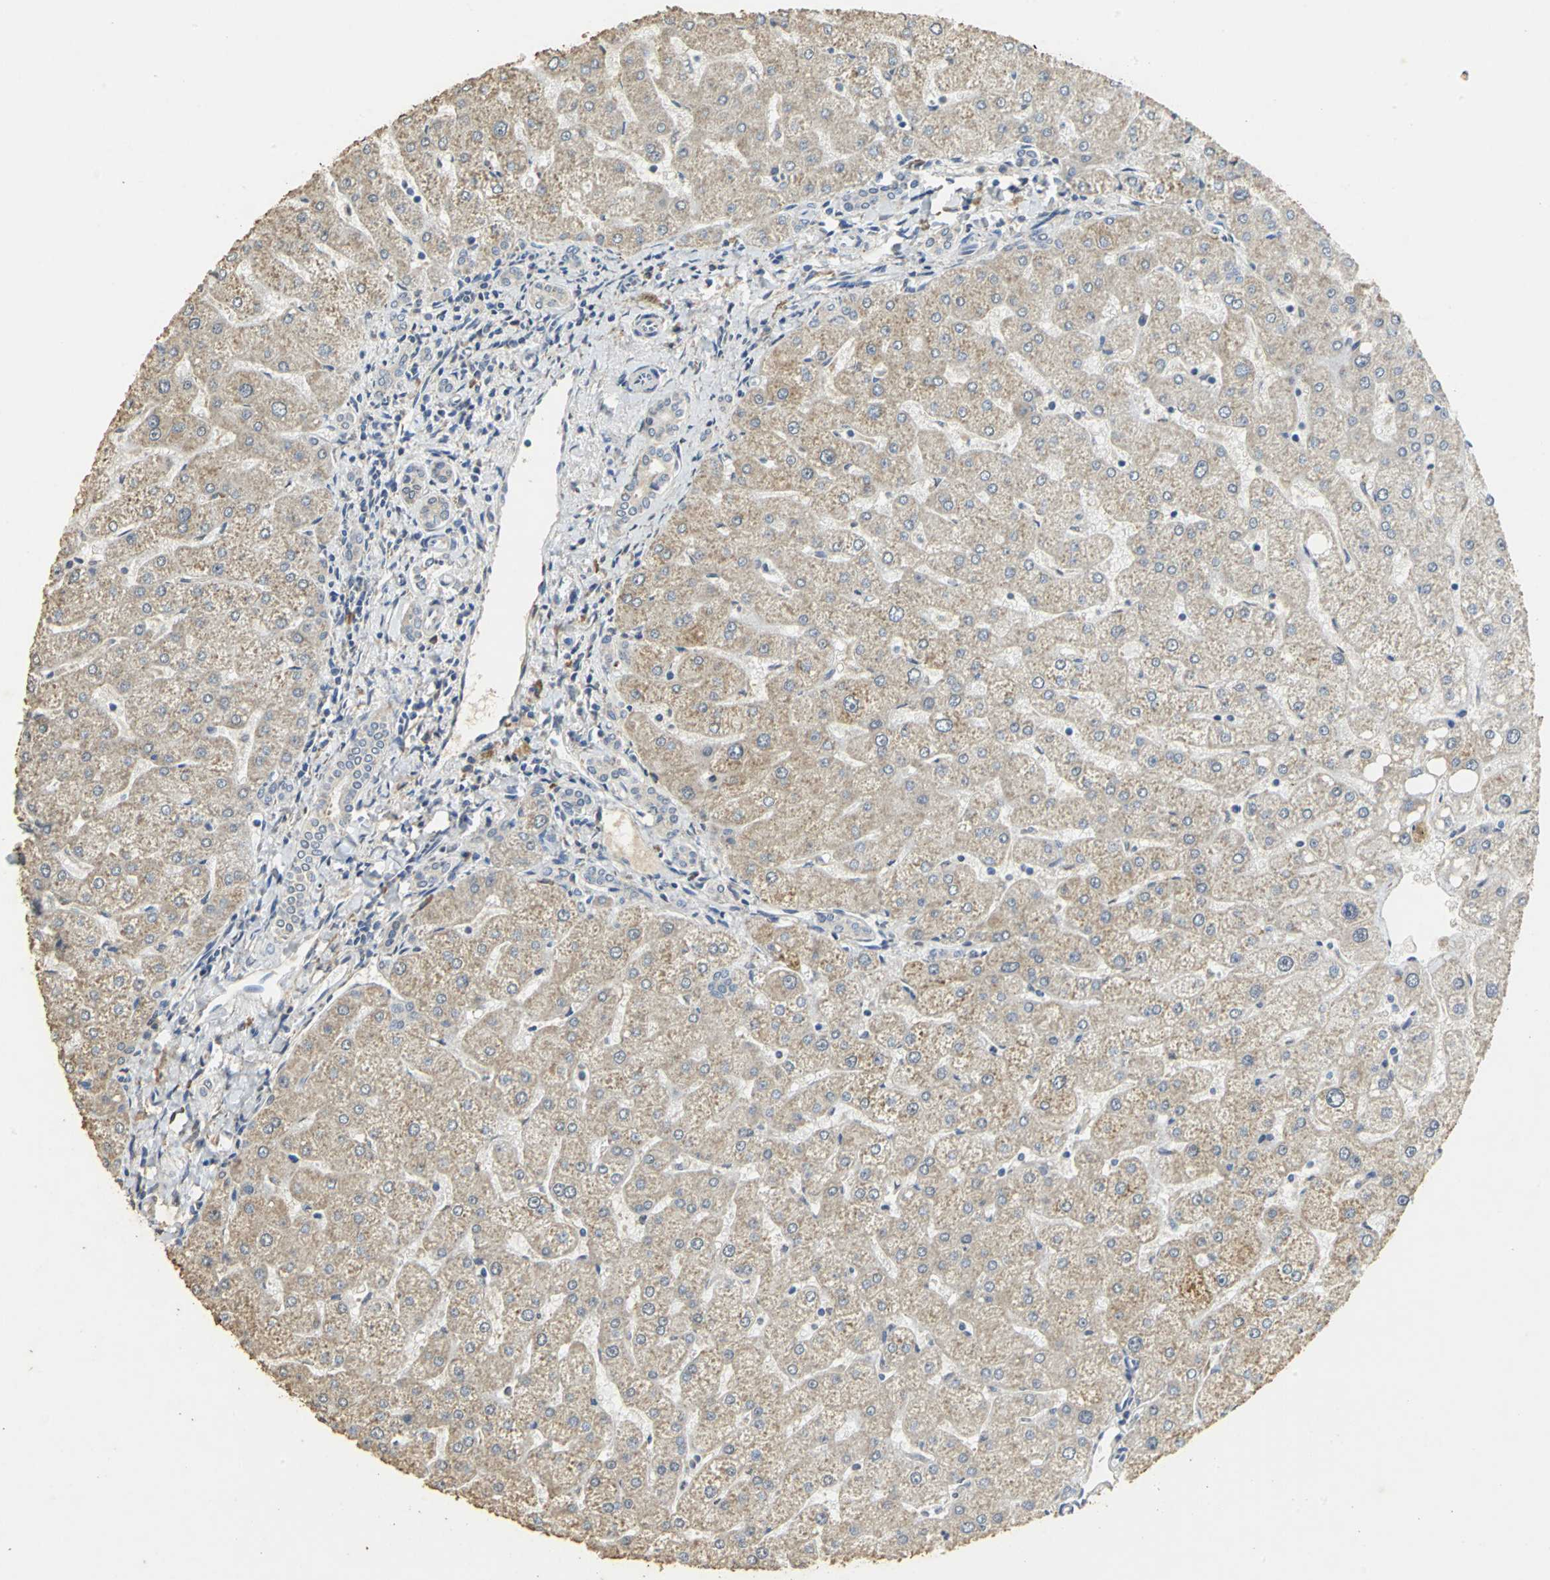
{"staining": {"intensity": "weak", "quantity": "<25%", "location": "cytoplasmic/membranous"}, "tissue": "liver", "cell_type": "Cholangiocytes", "image_type": "normal", "snomed": [{"axis": "morphology", "description": "Normal tissue, NOS"}, {"axis": "topography", "description": "Liver"}], "caption": "IHC histopathology image of normal human liver stained for a protein (brown), which displays no staining in cholangiocytes.", "gene": "ACSL4", "patient": {"sex": "male", "age": 67}}